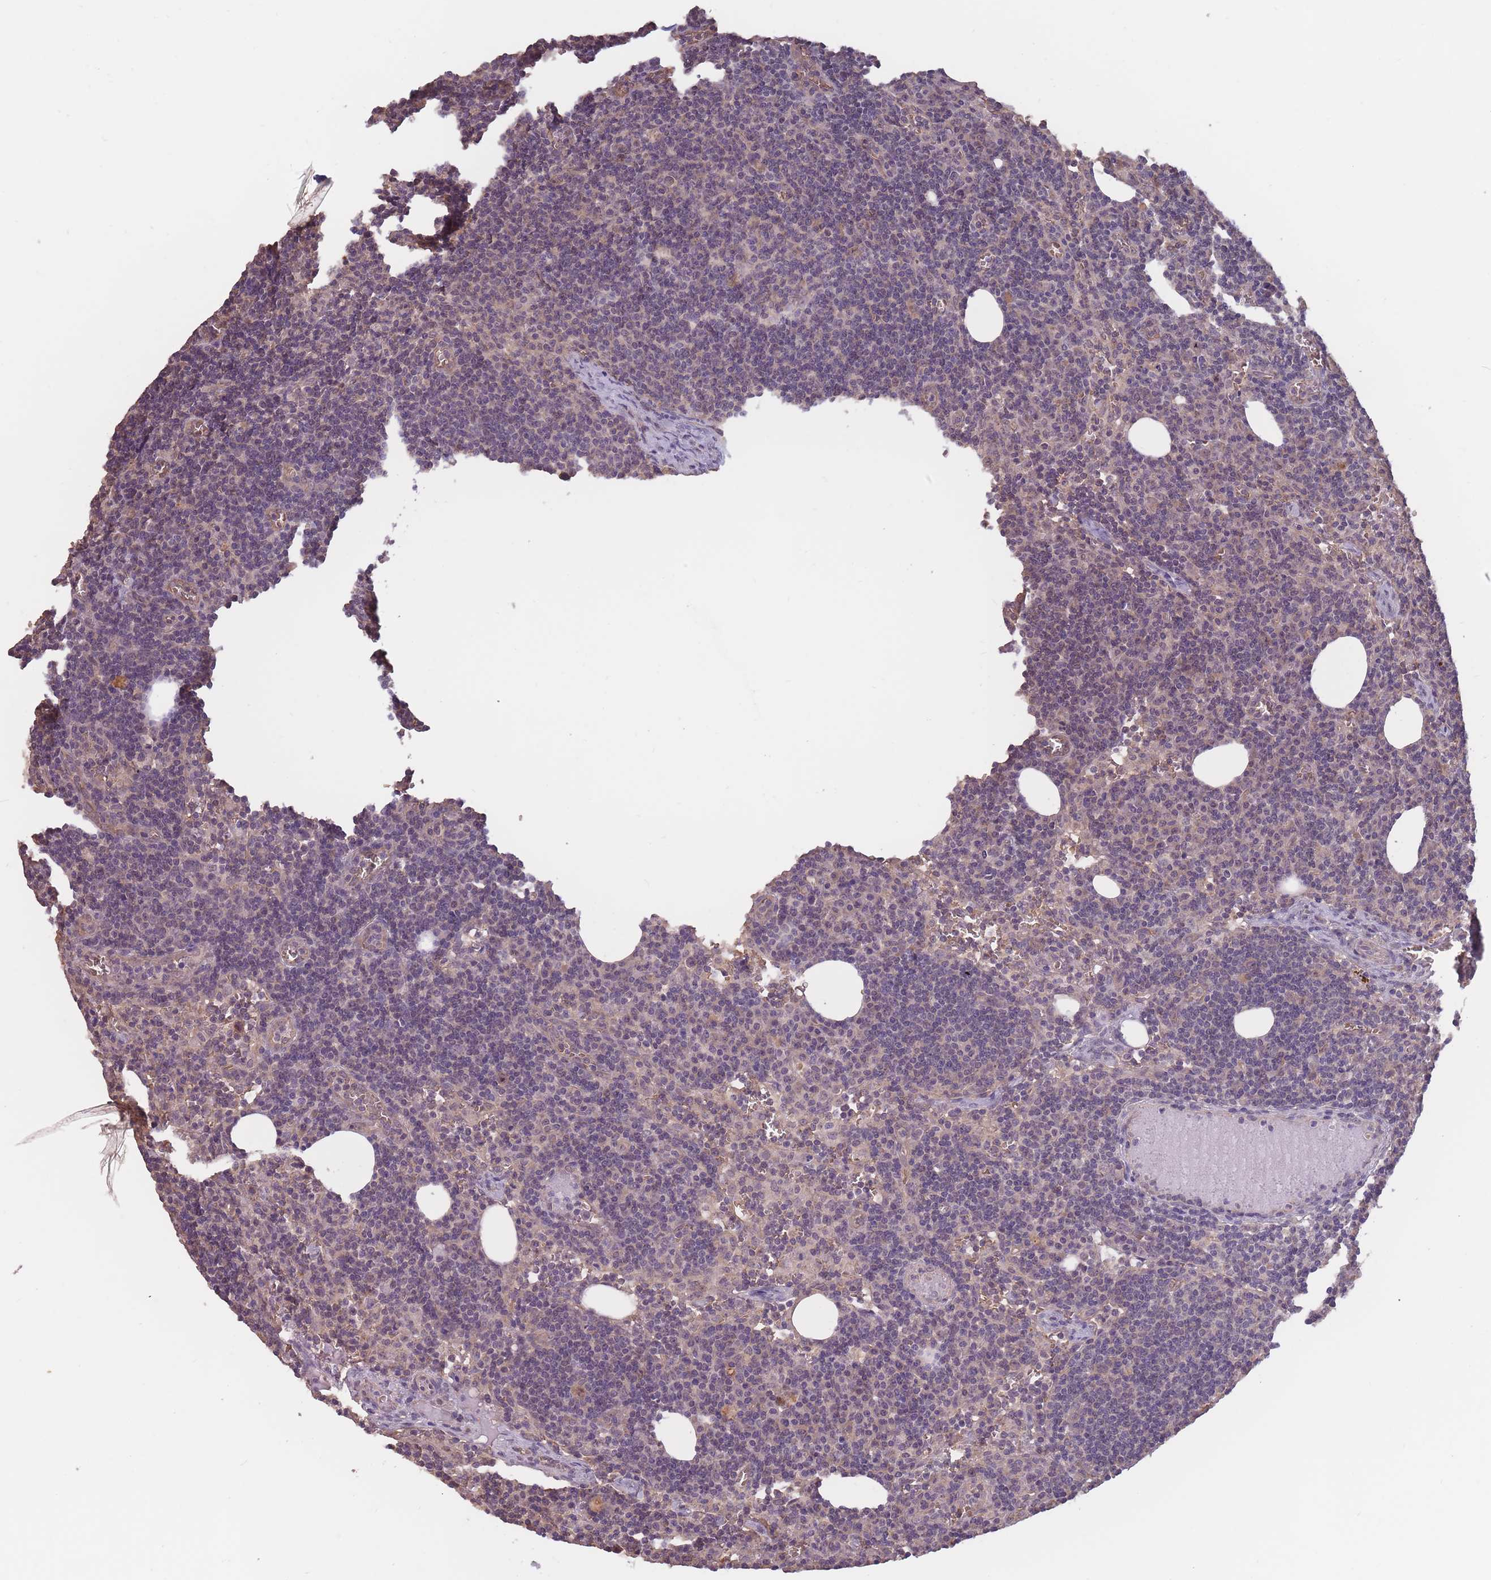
{"staining": {"intensity": "negative", "quantity": "none", "location": "none"}, "tissue": "lymph node", "cell_type": "Germinal center cells", "image_type": "normal", "snomed": [{"axis": "morphology", "description": "Normal tissue, NOS"}, {"axis": "topography", "description": "Lymph node"}], "caption": "This photomicrograph is of unremarkable lymph node stained with immunohistochemistry (IHC) to label a protein in brown with the nuclei are counter-stained blue. There is no staining in germinal center cells. Brightfield microscopy of immunohistochemistry stained with DAB (3,3'-diaminobenzidine) (brown) and hematoxylin (blue), captured at high magnification.", "gene": "KIAA1755", "patient": {"sex": "female", "age": 27}}